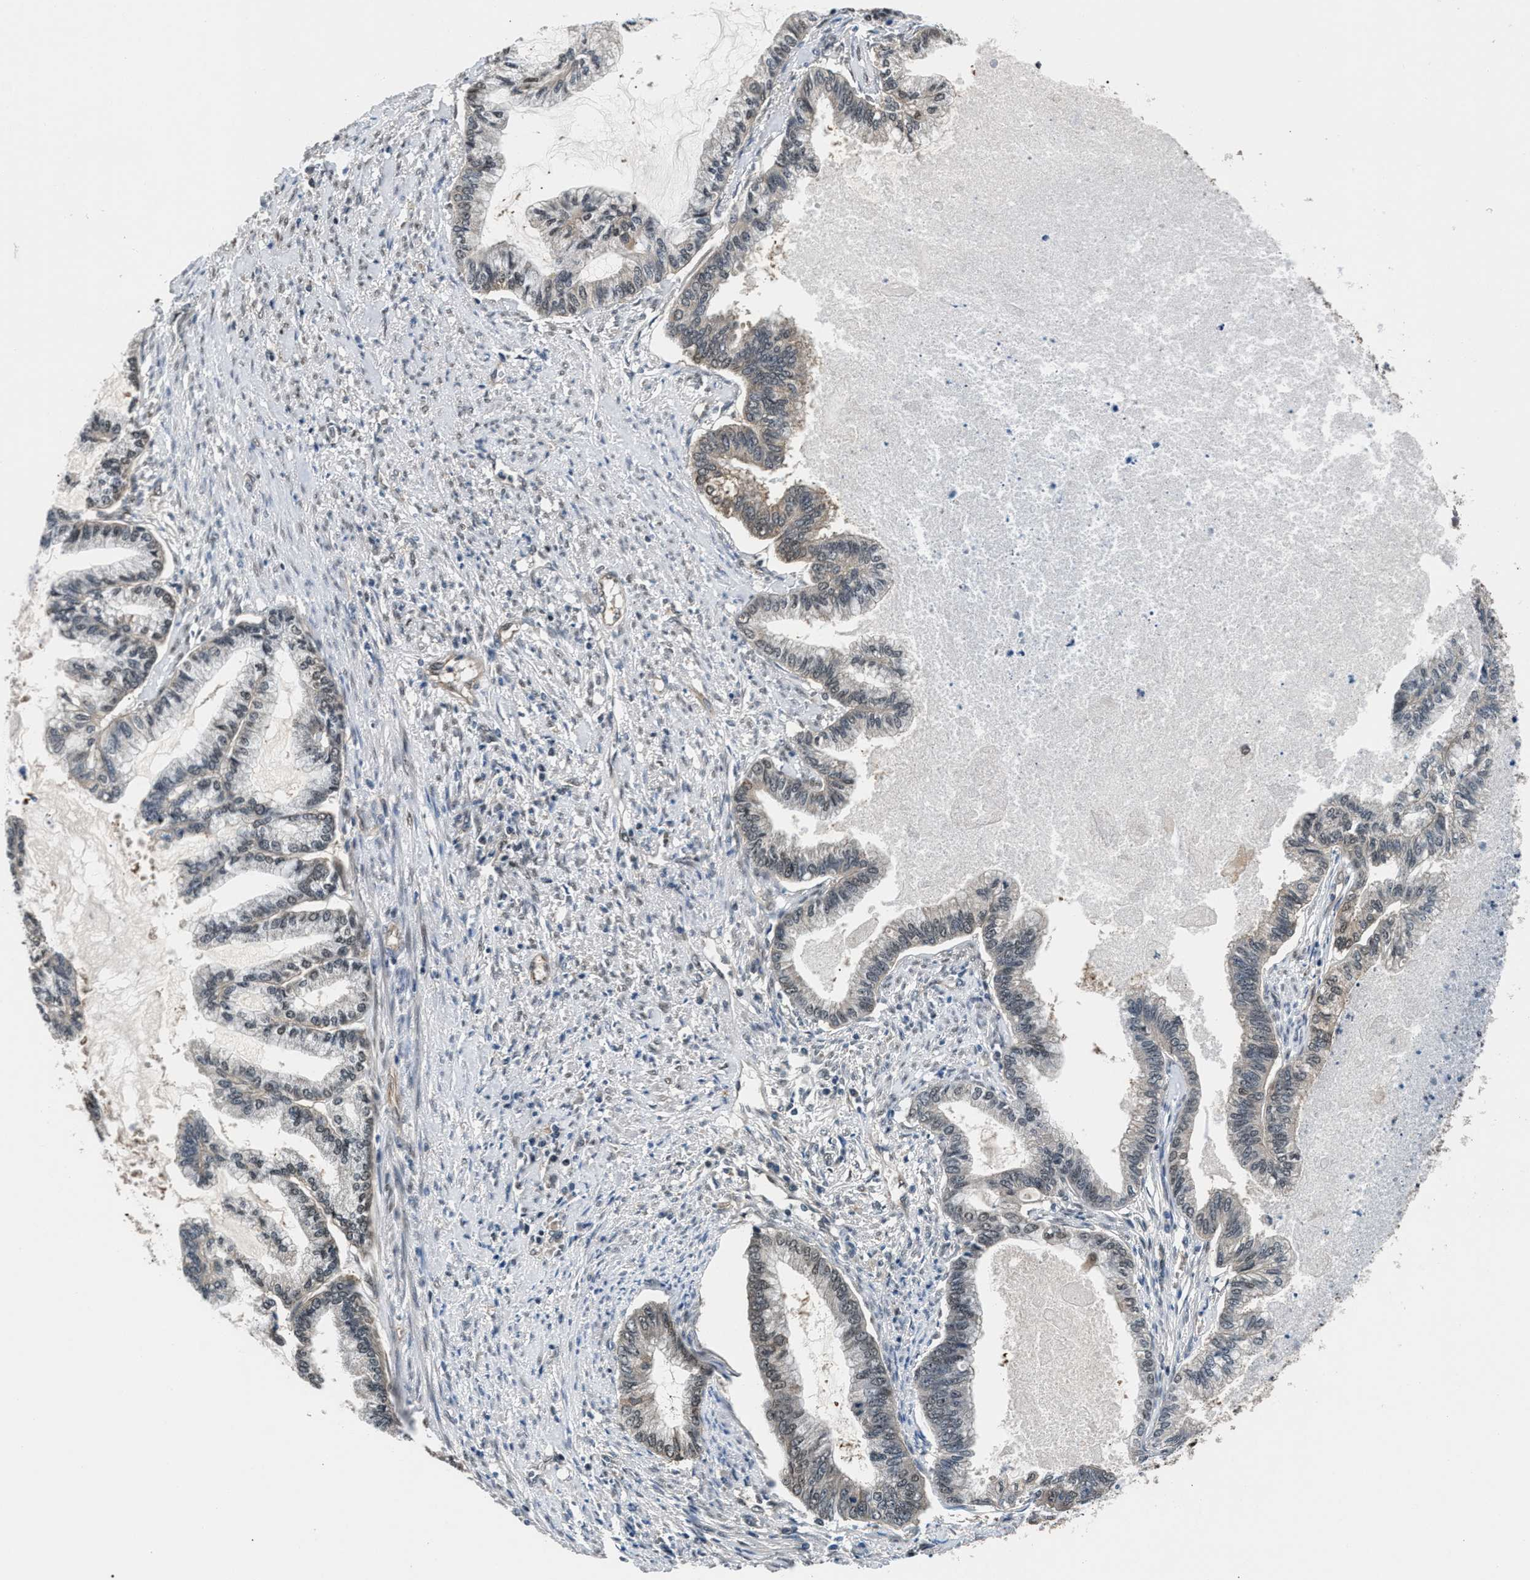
{"staining": {"intensity": "weak", "quantity": "<25%", "location": "cytoplasmic/membranous"}, "tissue": "endometrial cancer", "cell_type": "Tumor cells", "image_type": "cancer", "snomed": [{"axis": "morphology", "description": "Adenocarcinoma, NOS"}, {"axis": "topography", "description": "Endometrium"}], "caption": "The micrograph exhibits no staining of tumor cells in endometrial cancer. (DAB (3,3'-diaminobenzidine) immunohistochemistry, high magnification).", "gene": "RBM33", "patient": {"sex": "female", "age": 86}}